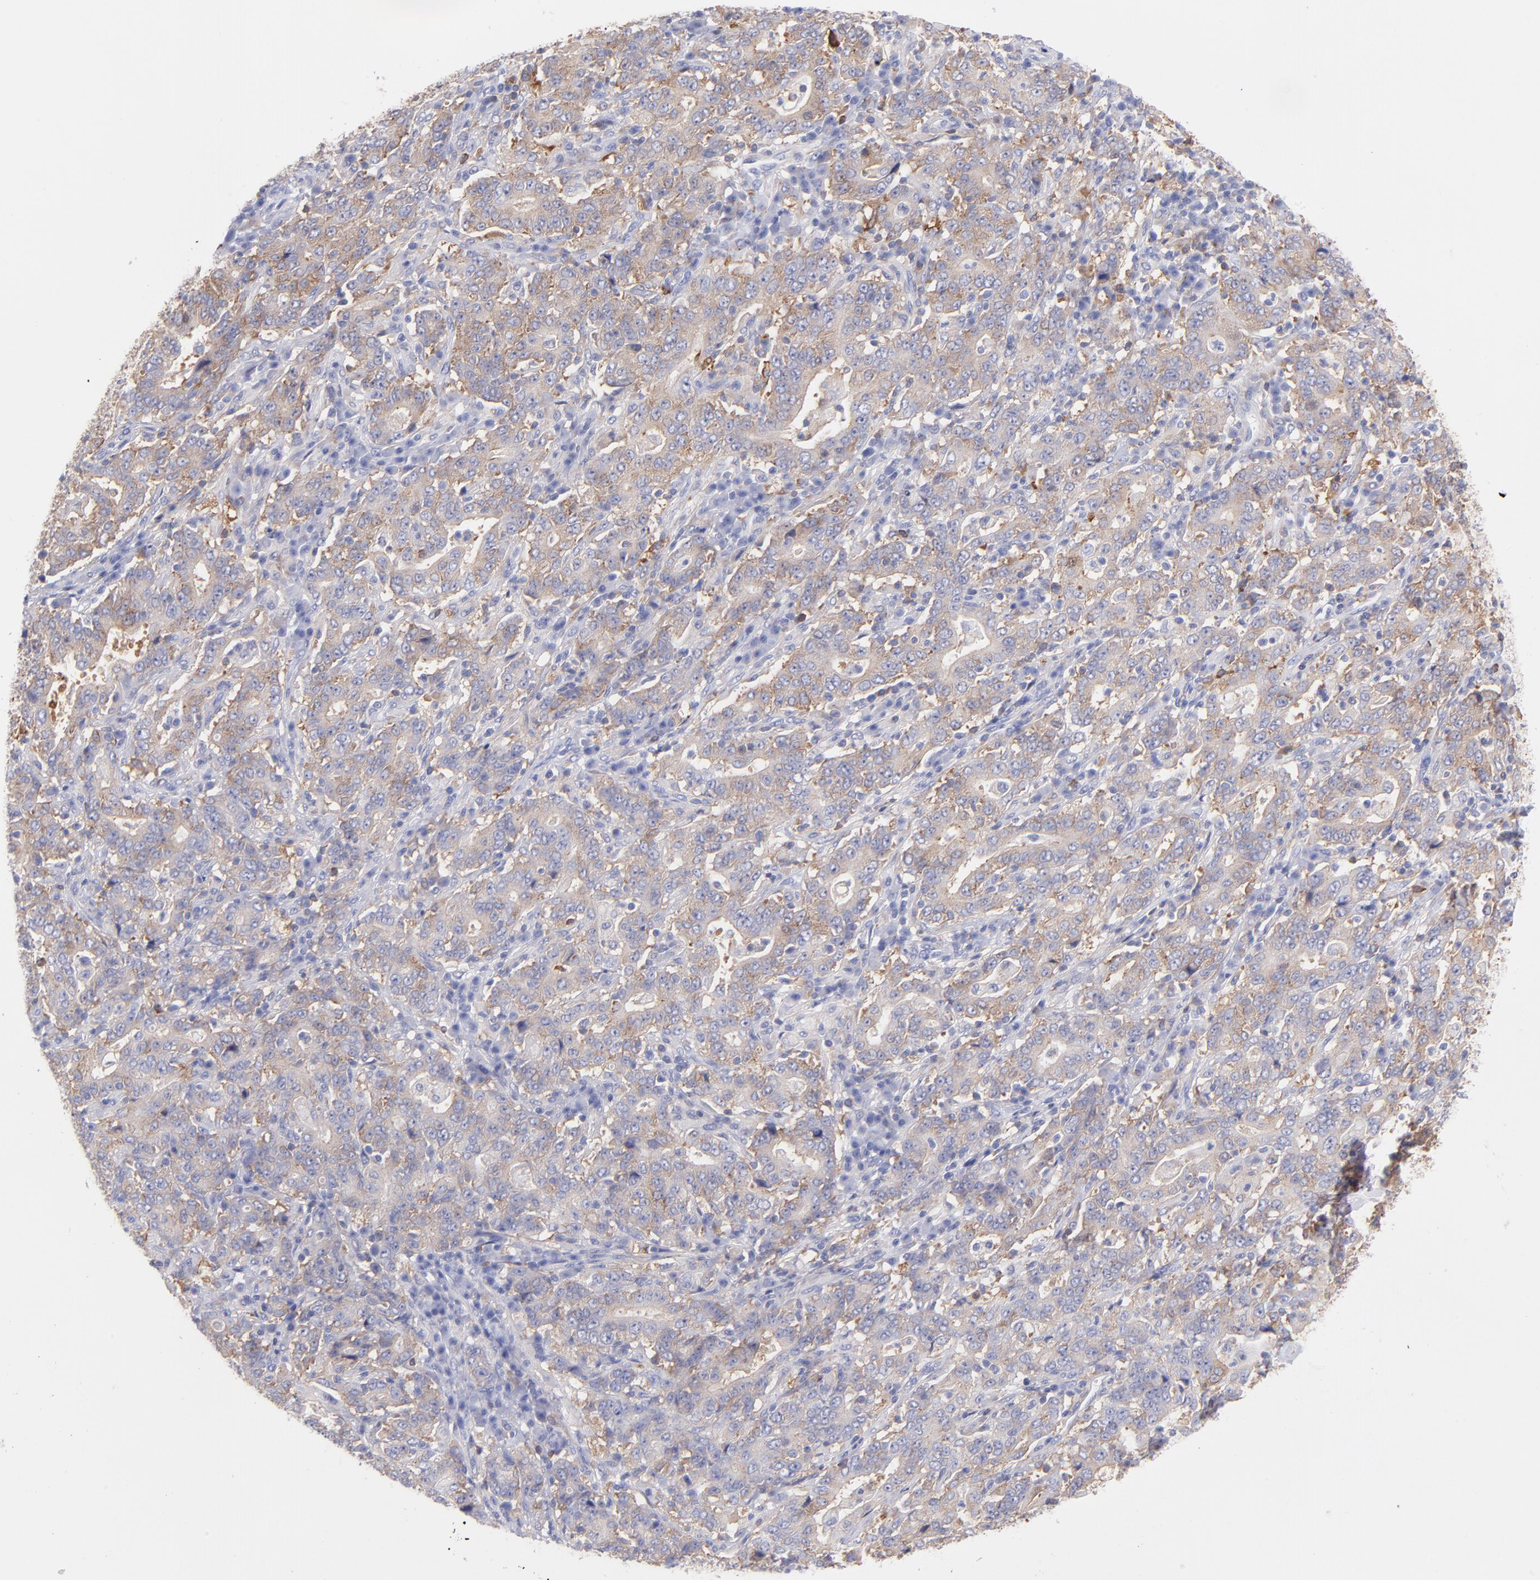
{"staining": {"intensity": "weak", "quantity": ">75%", "location": "cytoplasmic/membranous"}, "tissue": "stomach cancer", "cell_type": "Tumor cells", "image_type": "cancer", "snomed": [{"axis": "morphology", "description": "Normal tissue, NOS"}, {"axis": "morphology", "description": "Adenocarcinoma, NOS"}, {"axis": "topography", "description": "Stomach, upper"}, {"axis": "topography", "description": "Stomach"}], "caption": "Adenocarcinoma (stomach) was stained to show a protein in brown. There is low levels of weak cytoplasmic/membranous staining in about >75% of tumor cells. (Stains: DAB (3,3'-diaminobenzidine) in brown, nuclei in blue, Microscopy: brightfield microscopy at high magnification).", "gene": "PRKCA", "patient": {"sex": "male", "age": 59}}